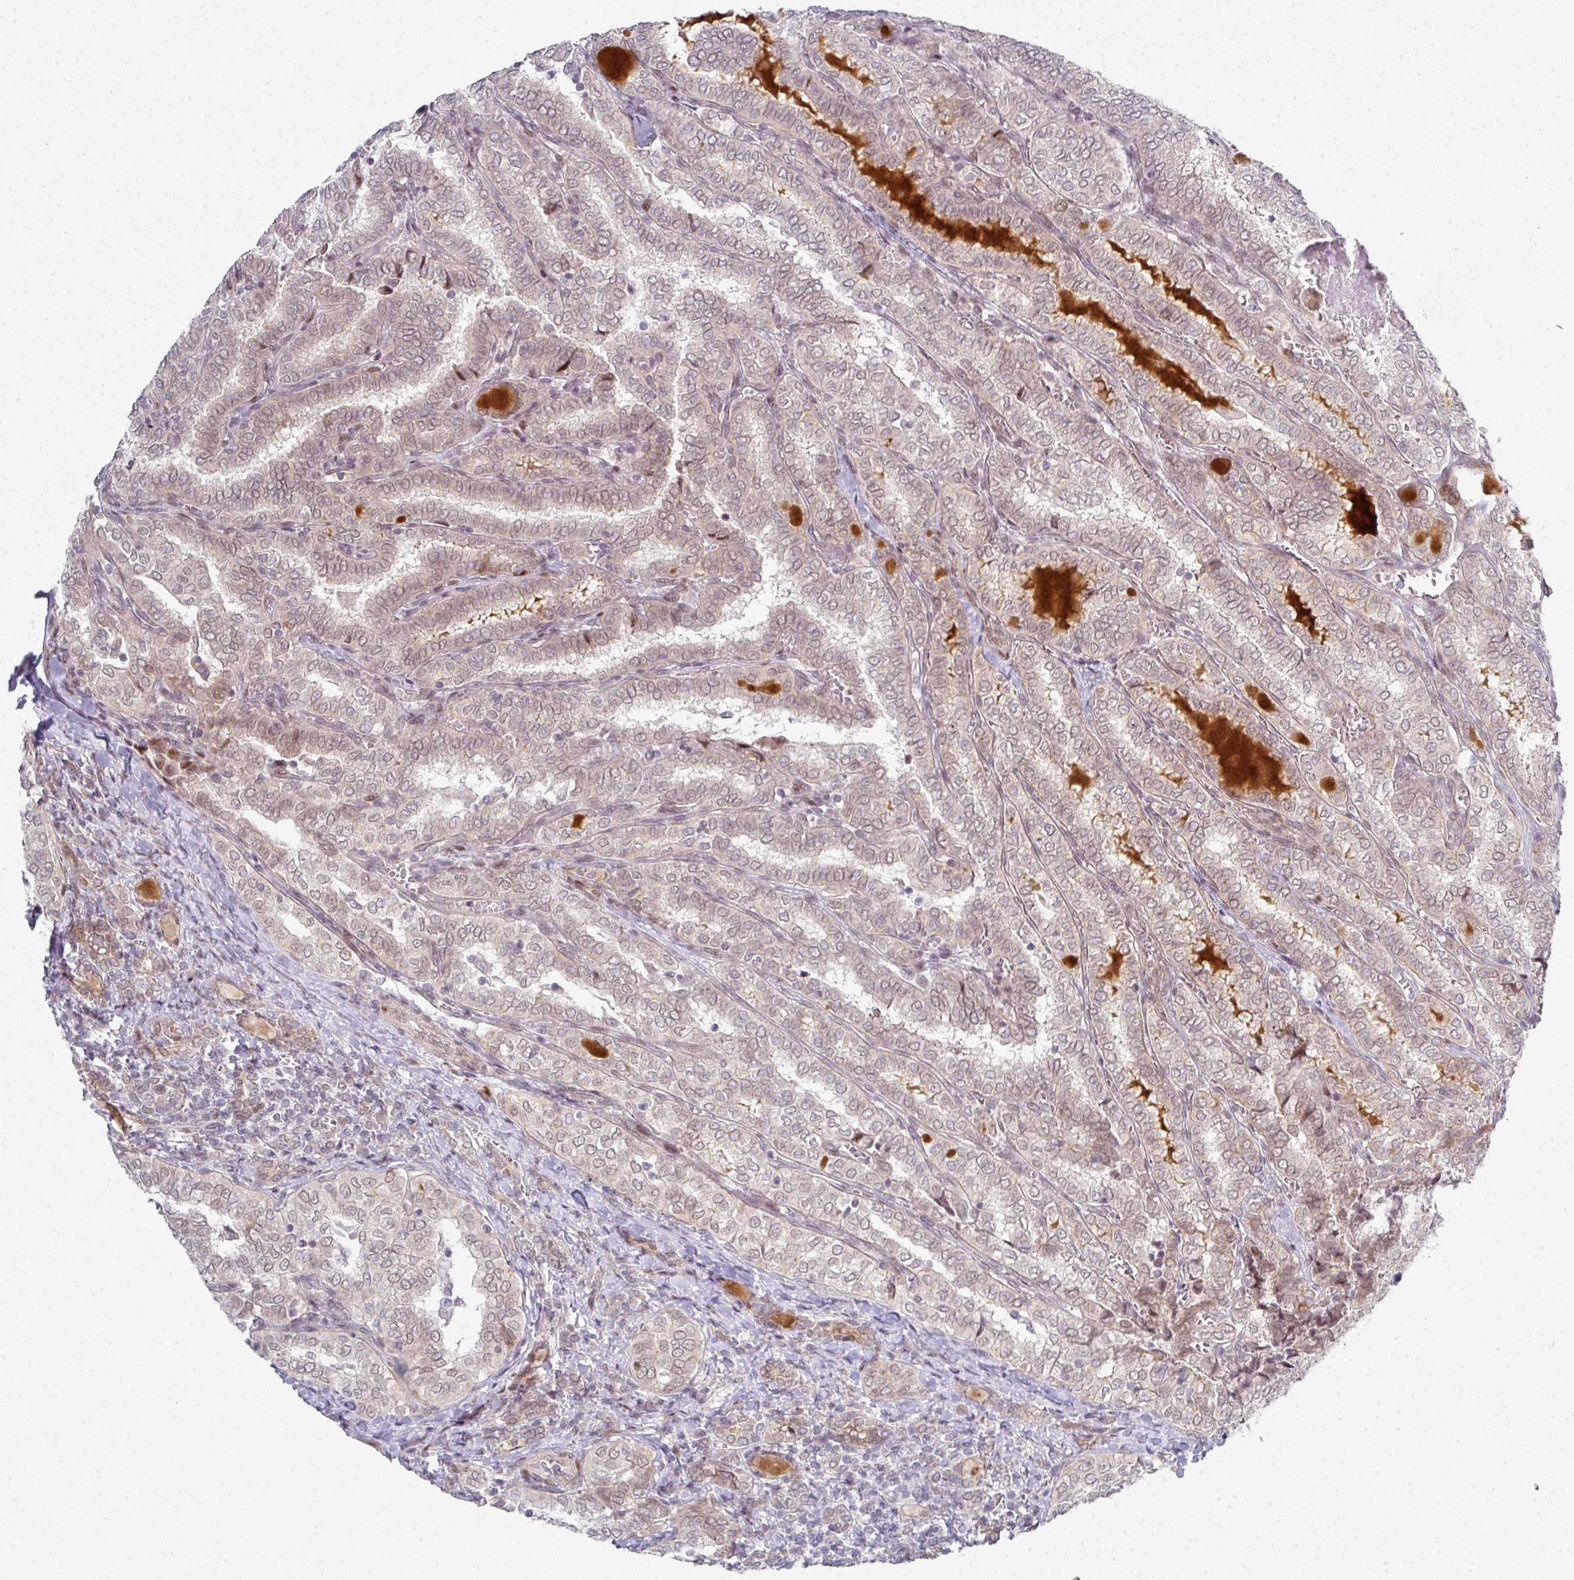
{"staining": {"intensity": "moderate", "quantity": ">75%", "location": "nuclear"}, "tissue": "thyroid cancer", "cell_type": "Tumor cells", "image_type": "cancer", "snomed": [{"axis": "morphology", "description": "Papillary adenocarcinoma, NOS"}, {"axis": "topography", "description": "Thyroid gland"}], "caption": "Thyroid cancer (papillary adenocarcinoma) stained with a brown dye demonstrates moderate nuclear positive expression in about >75% of tumor cells.", "gene": "TMCC1", "patient": {"sex": "female", "age": 30}}